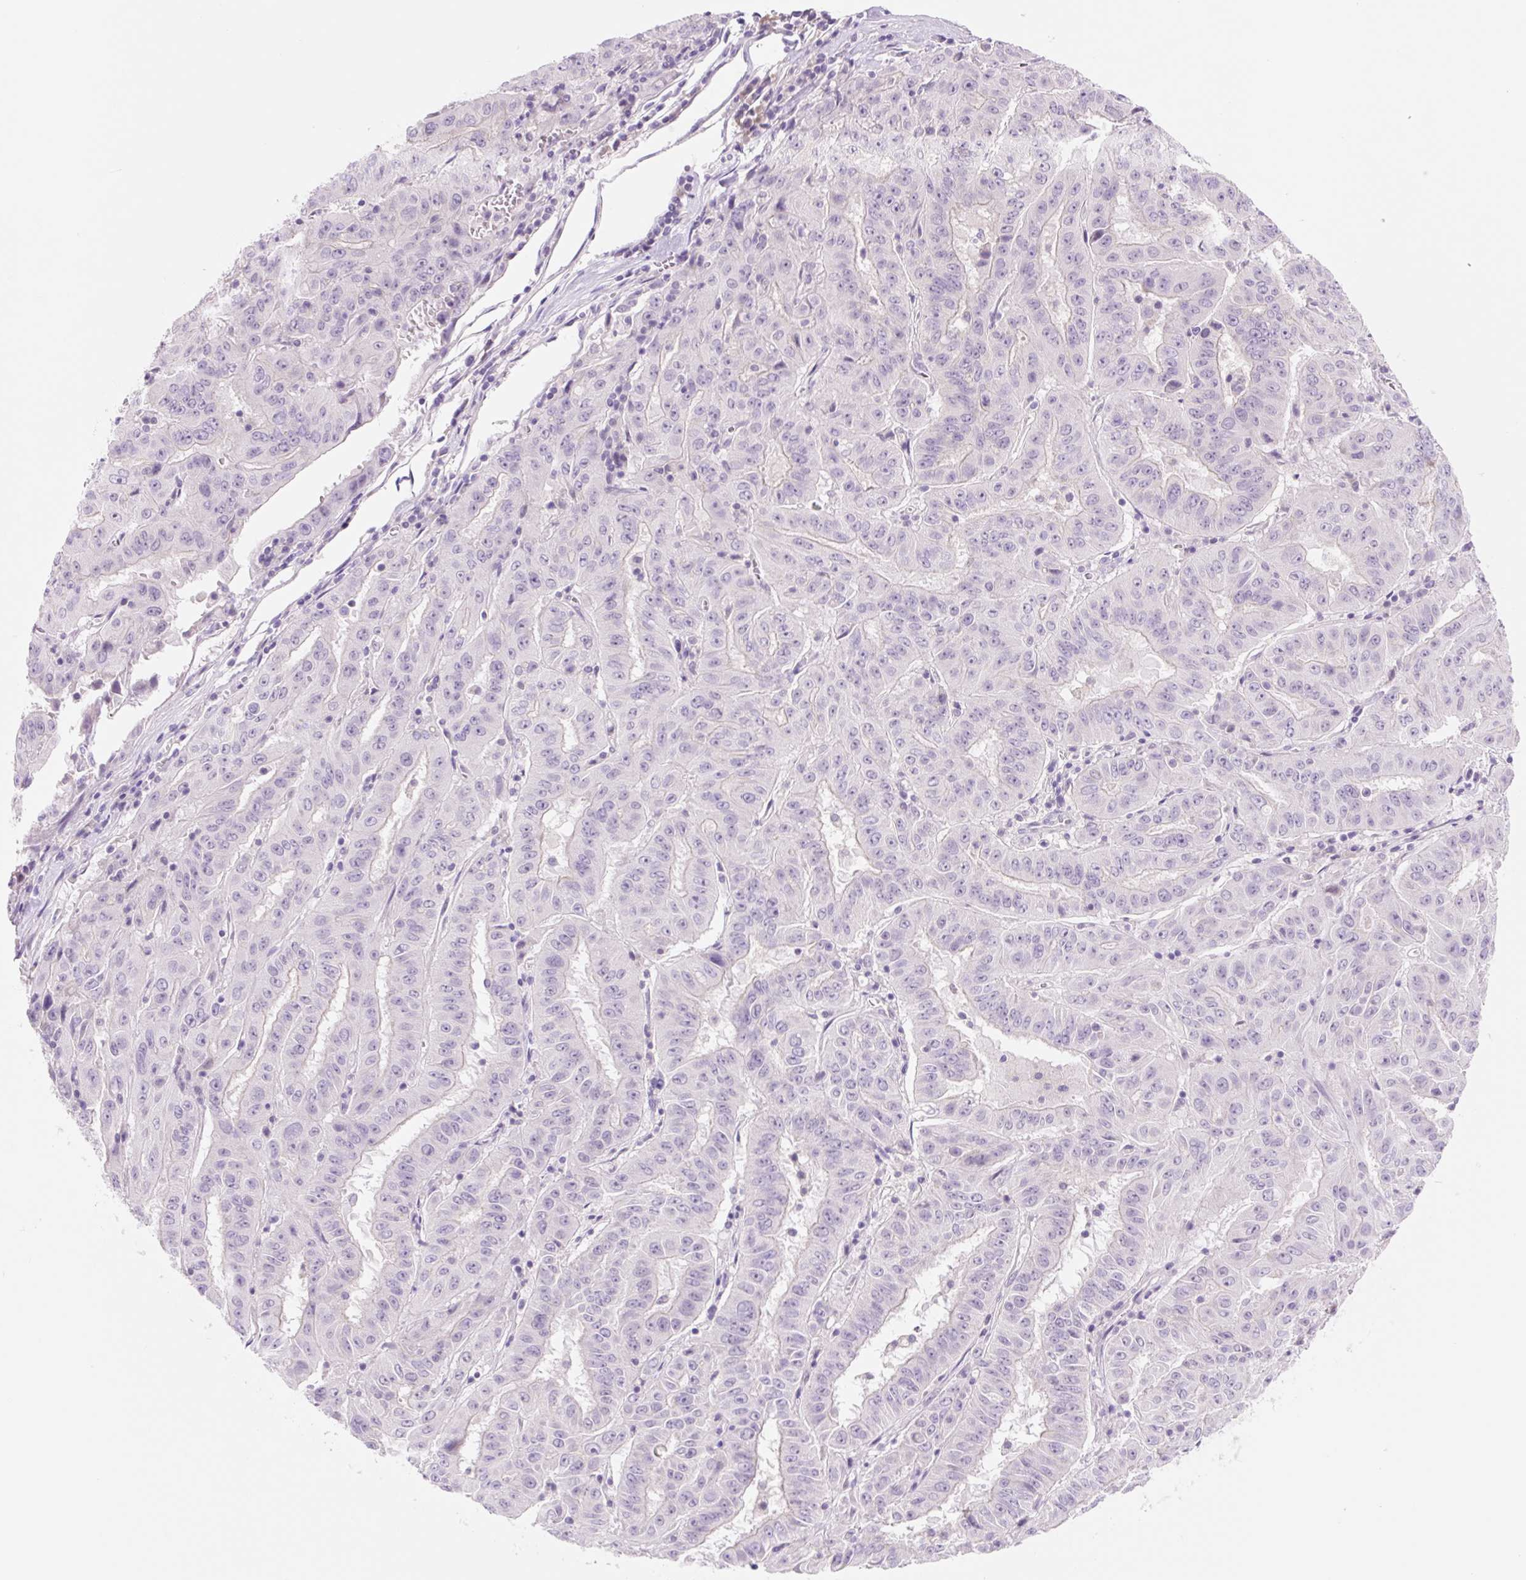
{"staining": {"intensity": "negative", "quantity": "none", "location": "none"}, "tissue": "pancreatic cancer", "cell_type": "Tumor cells", "image_type": "cancer", "snomed": [{"axis": "morphology", "description": "Adenocarcinoma, NOS"}, {"axis": "topography", "description": "Pancreas"}], "caption": "Pancreatic cancer was stained to show a protein in brown. There is no significant staining in tumor cells.", "gene": "CELF6", "patient": {"sex": "male", "age": 63}}